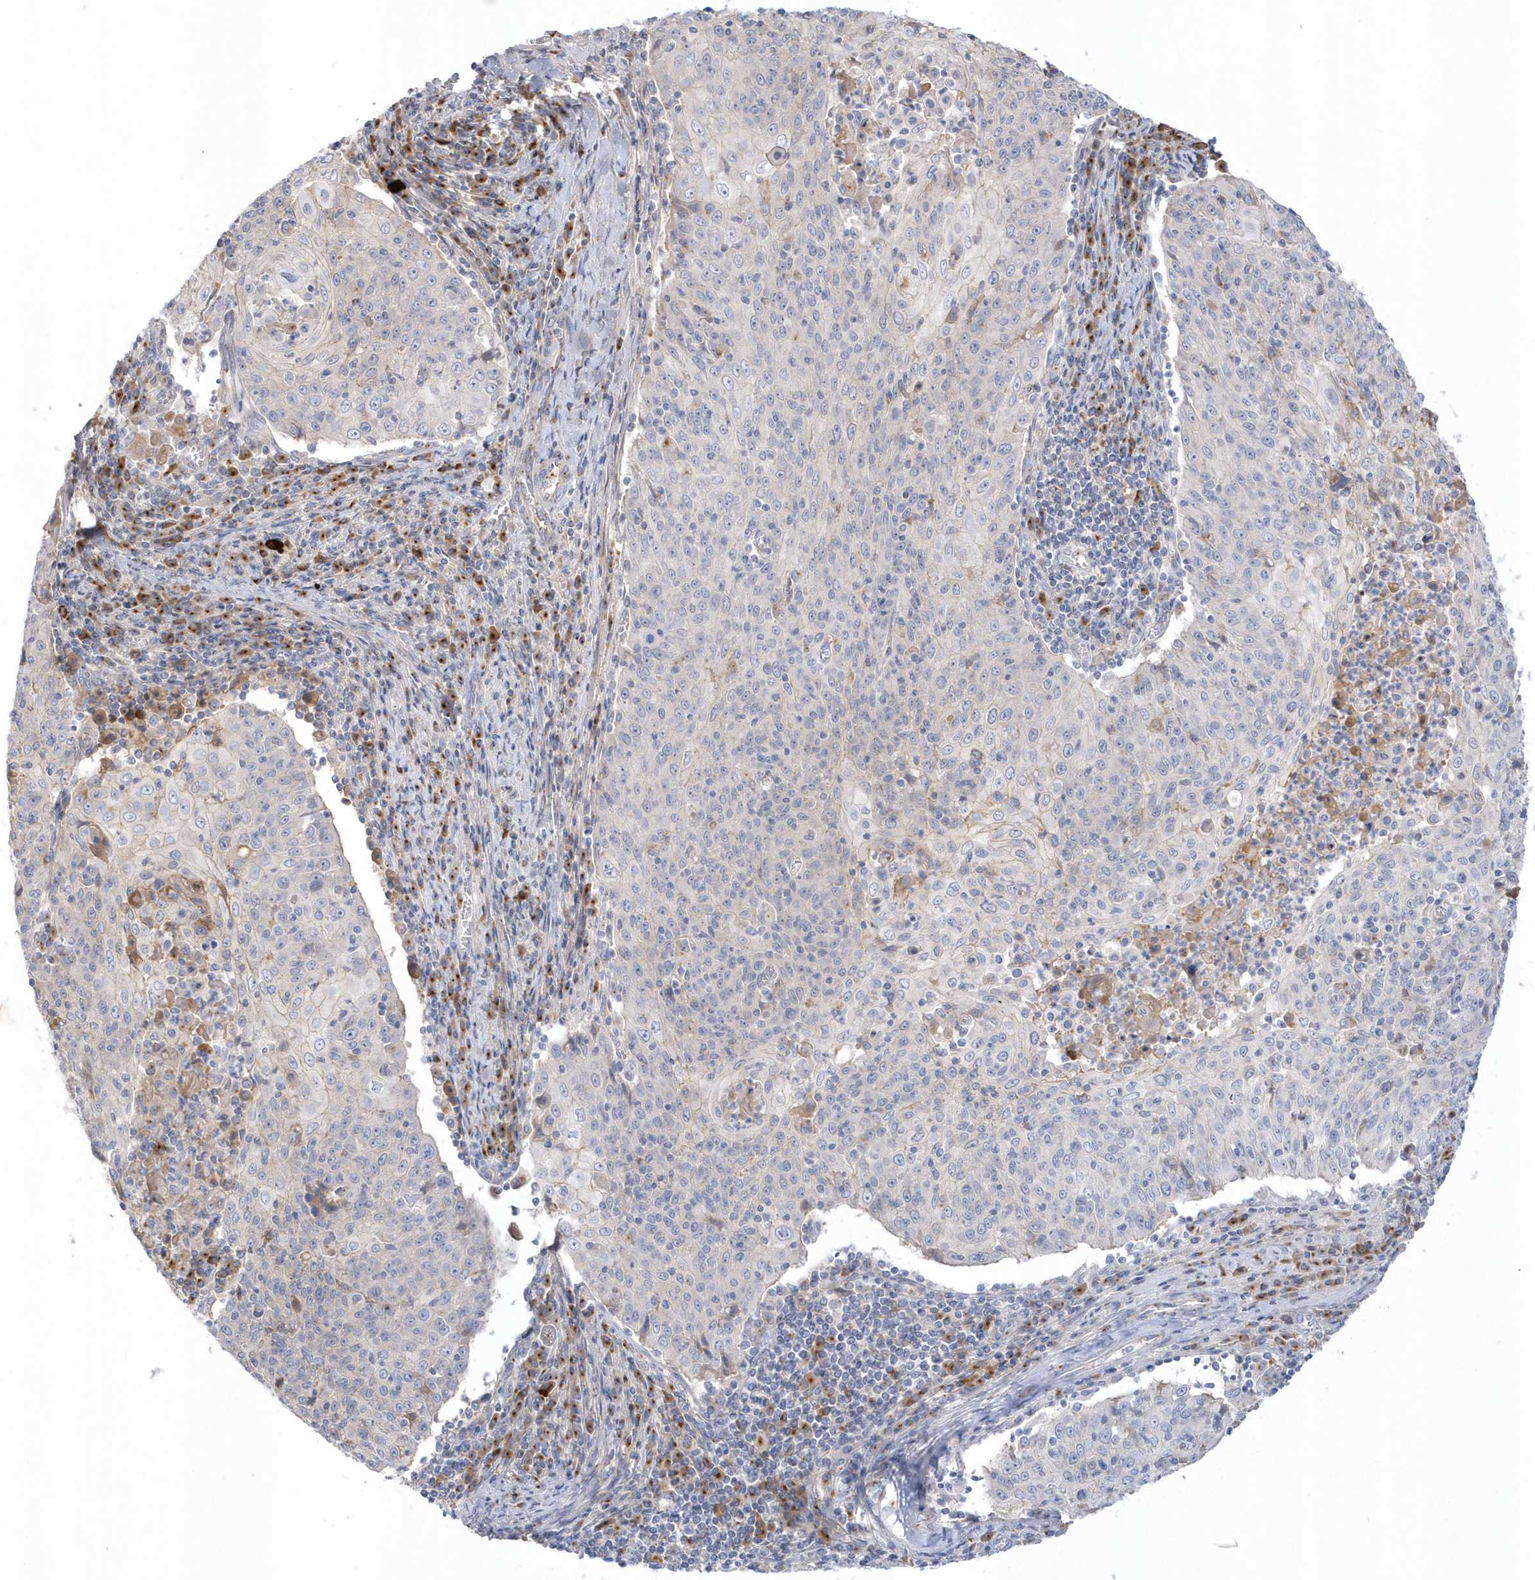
{"staining": {"intensity": "negative", "quantity": "none", "location": "none"}, "tissue": "cervical cancer", "cell_type": "Tumor cells", "image_type": "cancer", "snomed": [{"axis": "morphology", "description": "Squamous cell carcinoma, NOS"}, {"axis": "topography", "description": "Cervix"}], "caption": "Cervical cancer stained for a protein using IHC reveals no expression tumor cells.", "gene": "SEMA3D", "patient": {"sex": "female", "age": 48}}